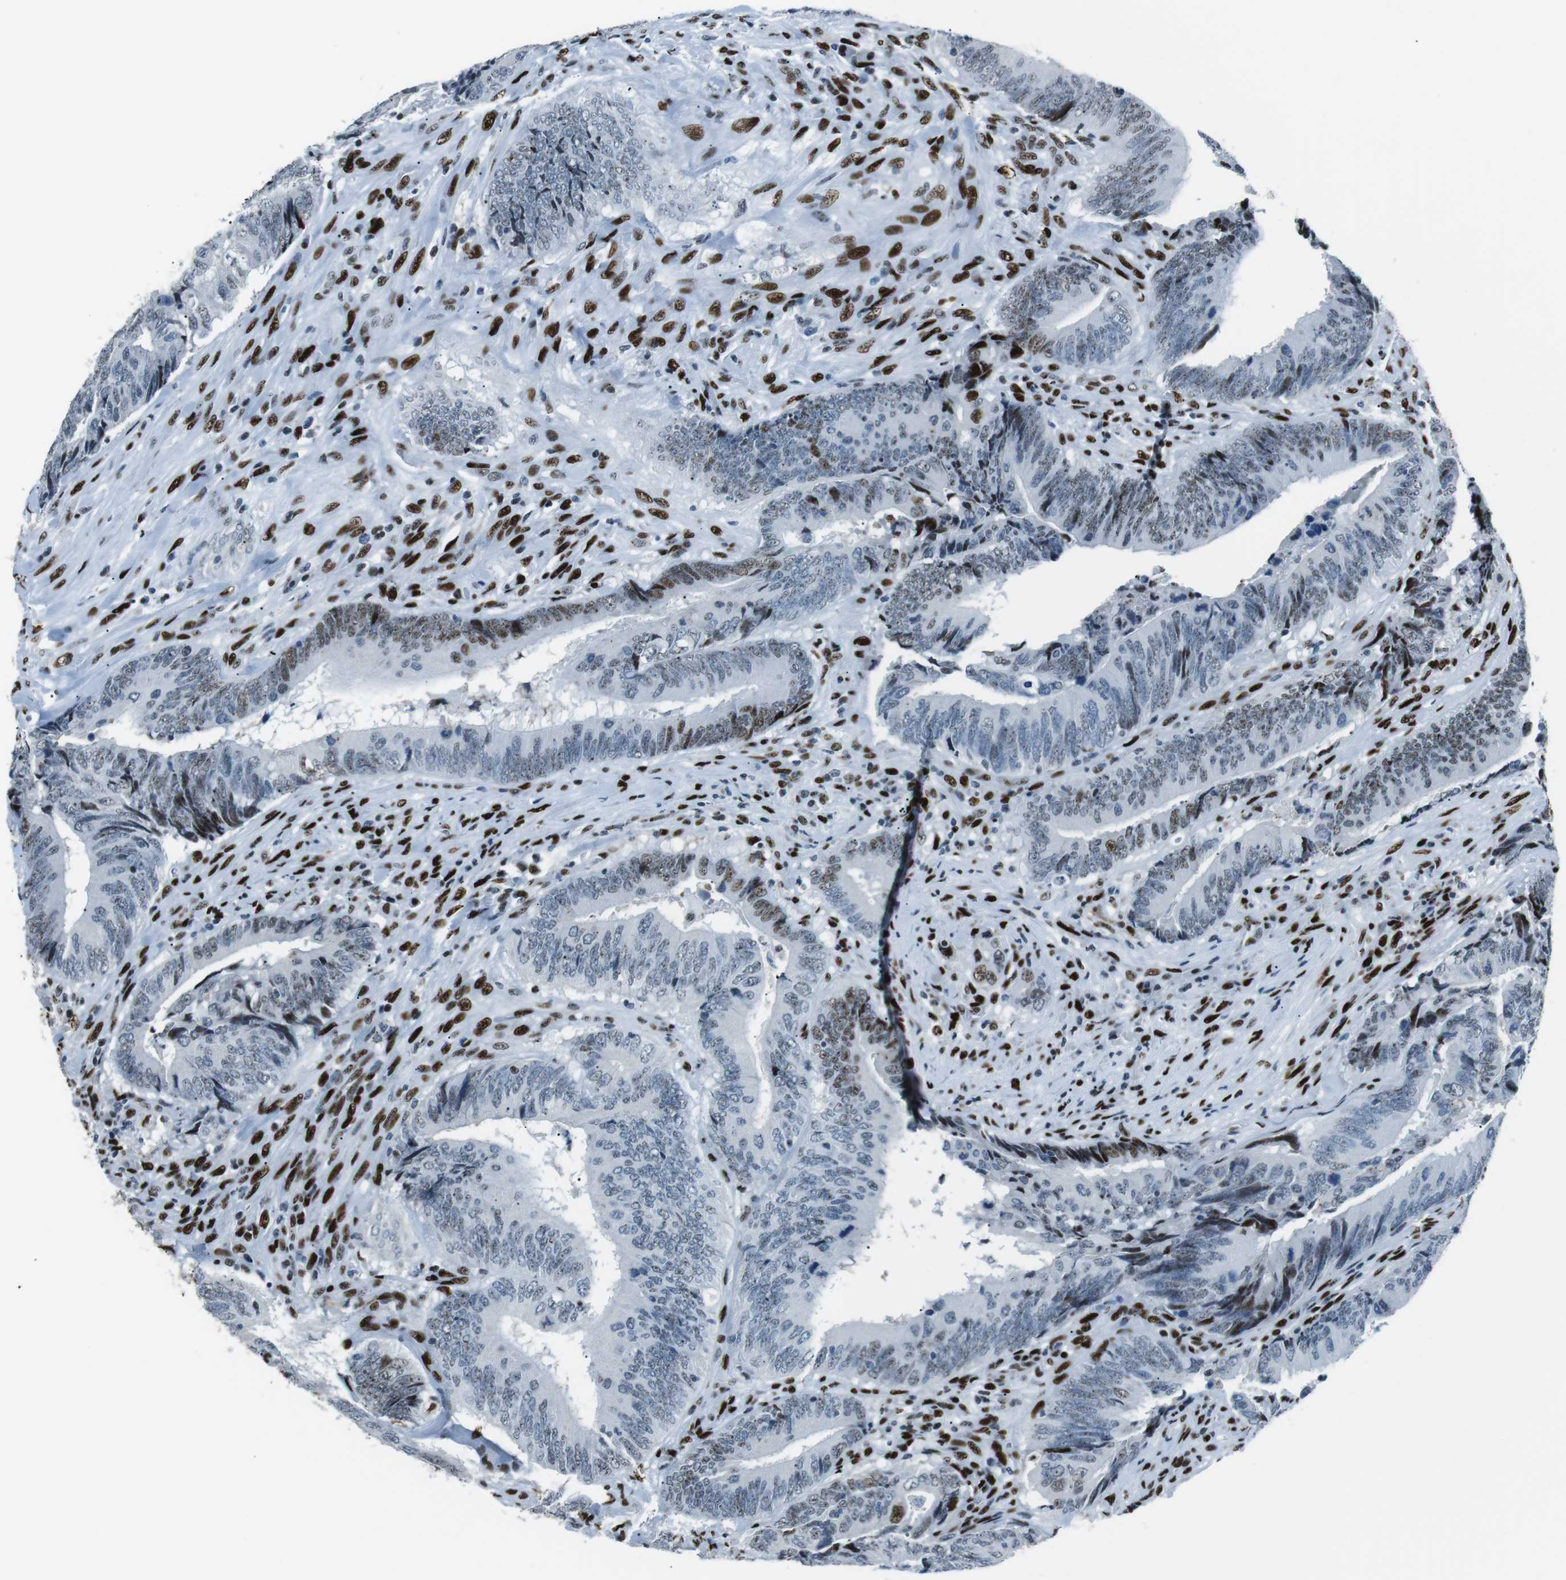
{"staining": {"intensity": "weak", "quantity": "25%-75%", "location": "nuclear"}, "tissue": "colorectal cancer", "cell_type": "Tumor cells", "image_type": "cancer", "snomed": [{"axis": "morphology", "description": "Normal tissue, NOS"}, {"axis": "morphology", "description": "Adenocarcinoma, NOS"}, {"axis": "topography", "description": "Colon"}], "caption": "An IHC photomicrograph of tumor tissue is shown. Protein staining in brown highlights weak nuclear positivity in adenocarcinoma (colorectal) within tumor cells. (DAB (3,3'-diaminobenzidine) = brown stain, brightfield microscopy at high magnification).", "gene": "PML", "patient": {"sex": "male", "age": 56}}